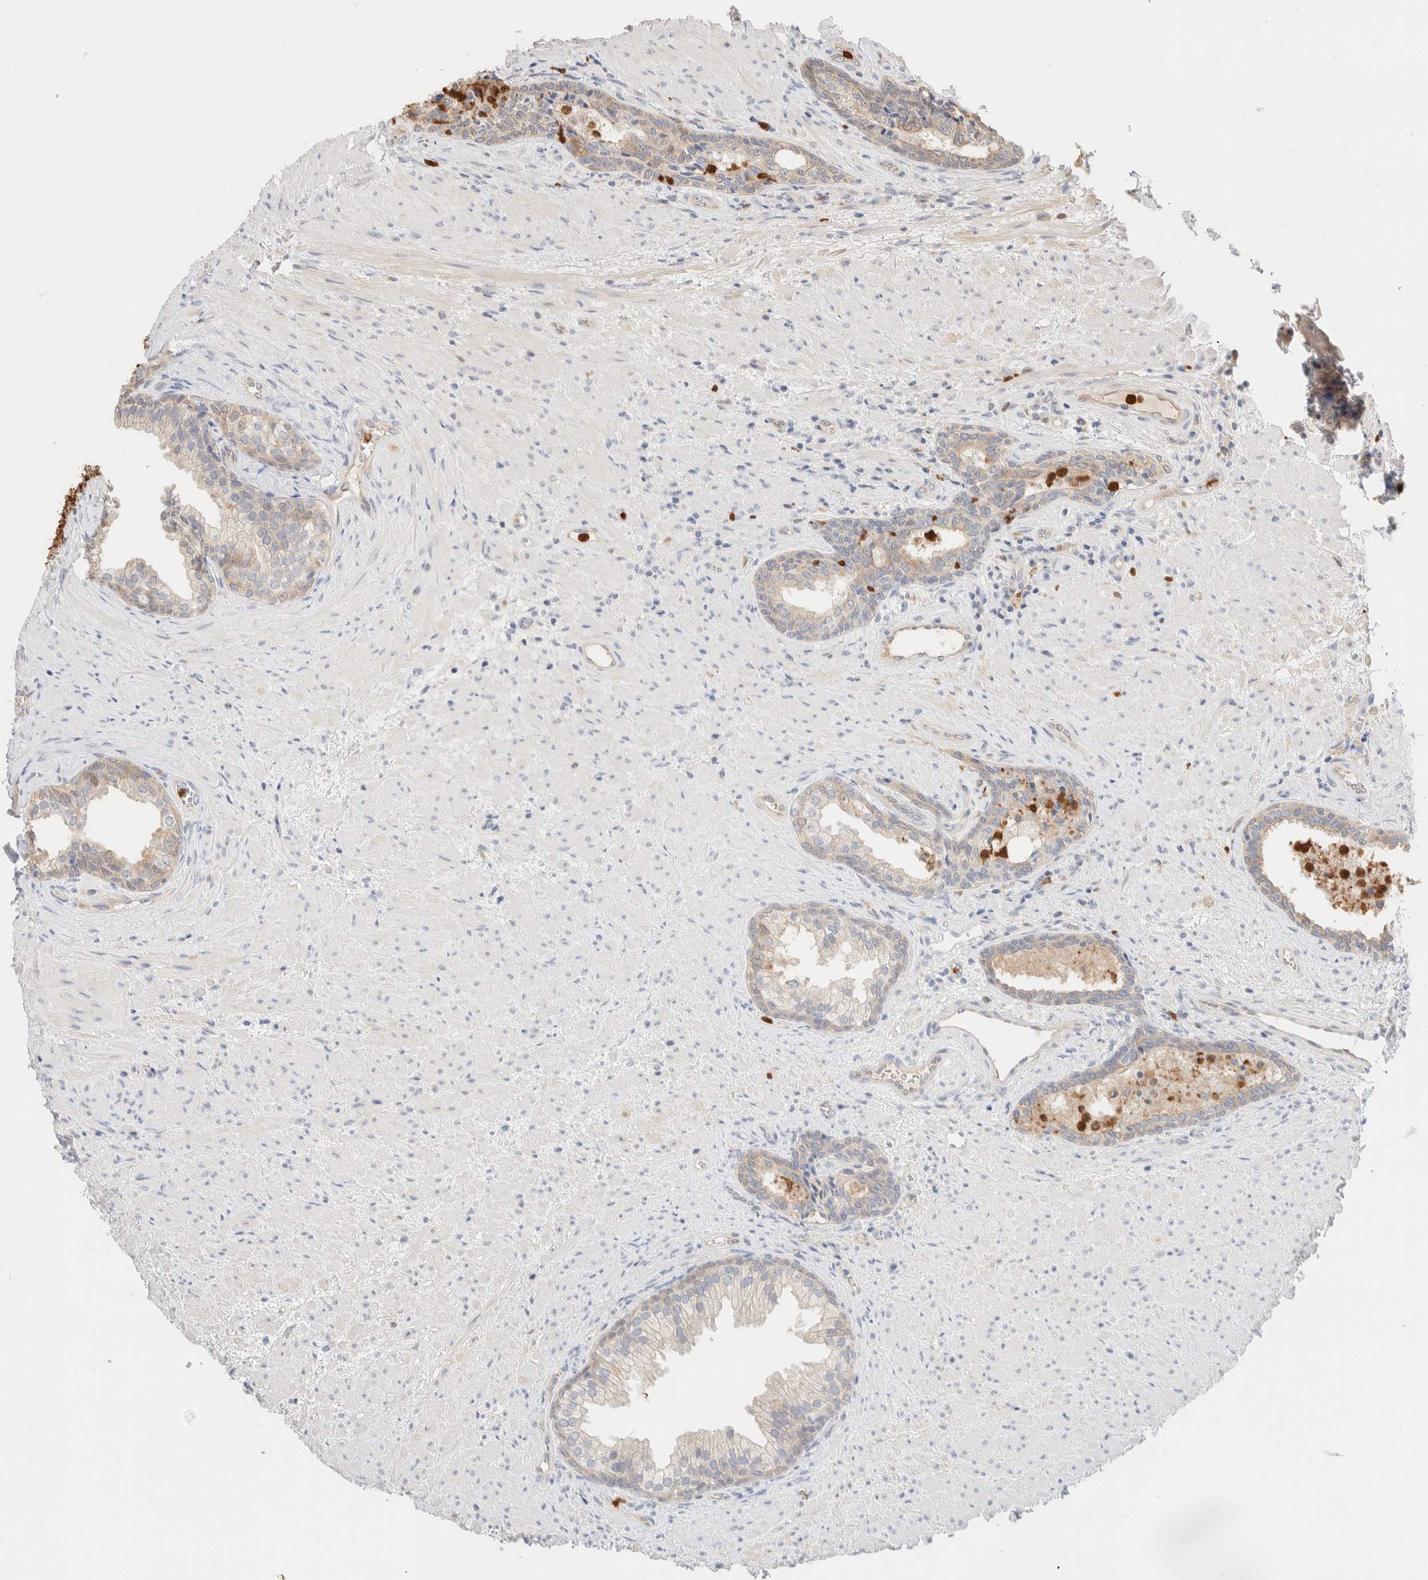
{"staining": {"intensity": "weak", "quantity": "25%-75%", "location": "cytoplasmic/membranous"}, "tissue": "prostate", "cell_type": "Glandular cells", "image_type": "normal", "snomed": [{"axis": "morphology", "description": "Normal tissue, NOS"}, {"axis": "topography", "description": "Prostate"}], "caption": "An immunohistochemistry (IHC) image of unremarkable tissue is shown. Protein staining in brown highlights weak cytoplasmic/membranous positivity in prostate within glandular cells. Using DAB (brown) and hematoxylin (blue) stains, captured at high magnification using brightfield microscopy.", "gene": "SETD4", "patient": {"sex": "male", "age": 76}}